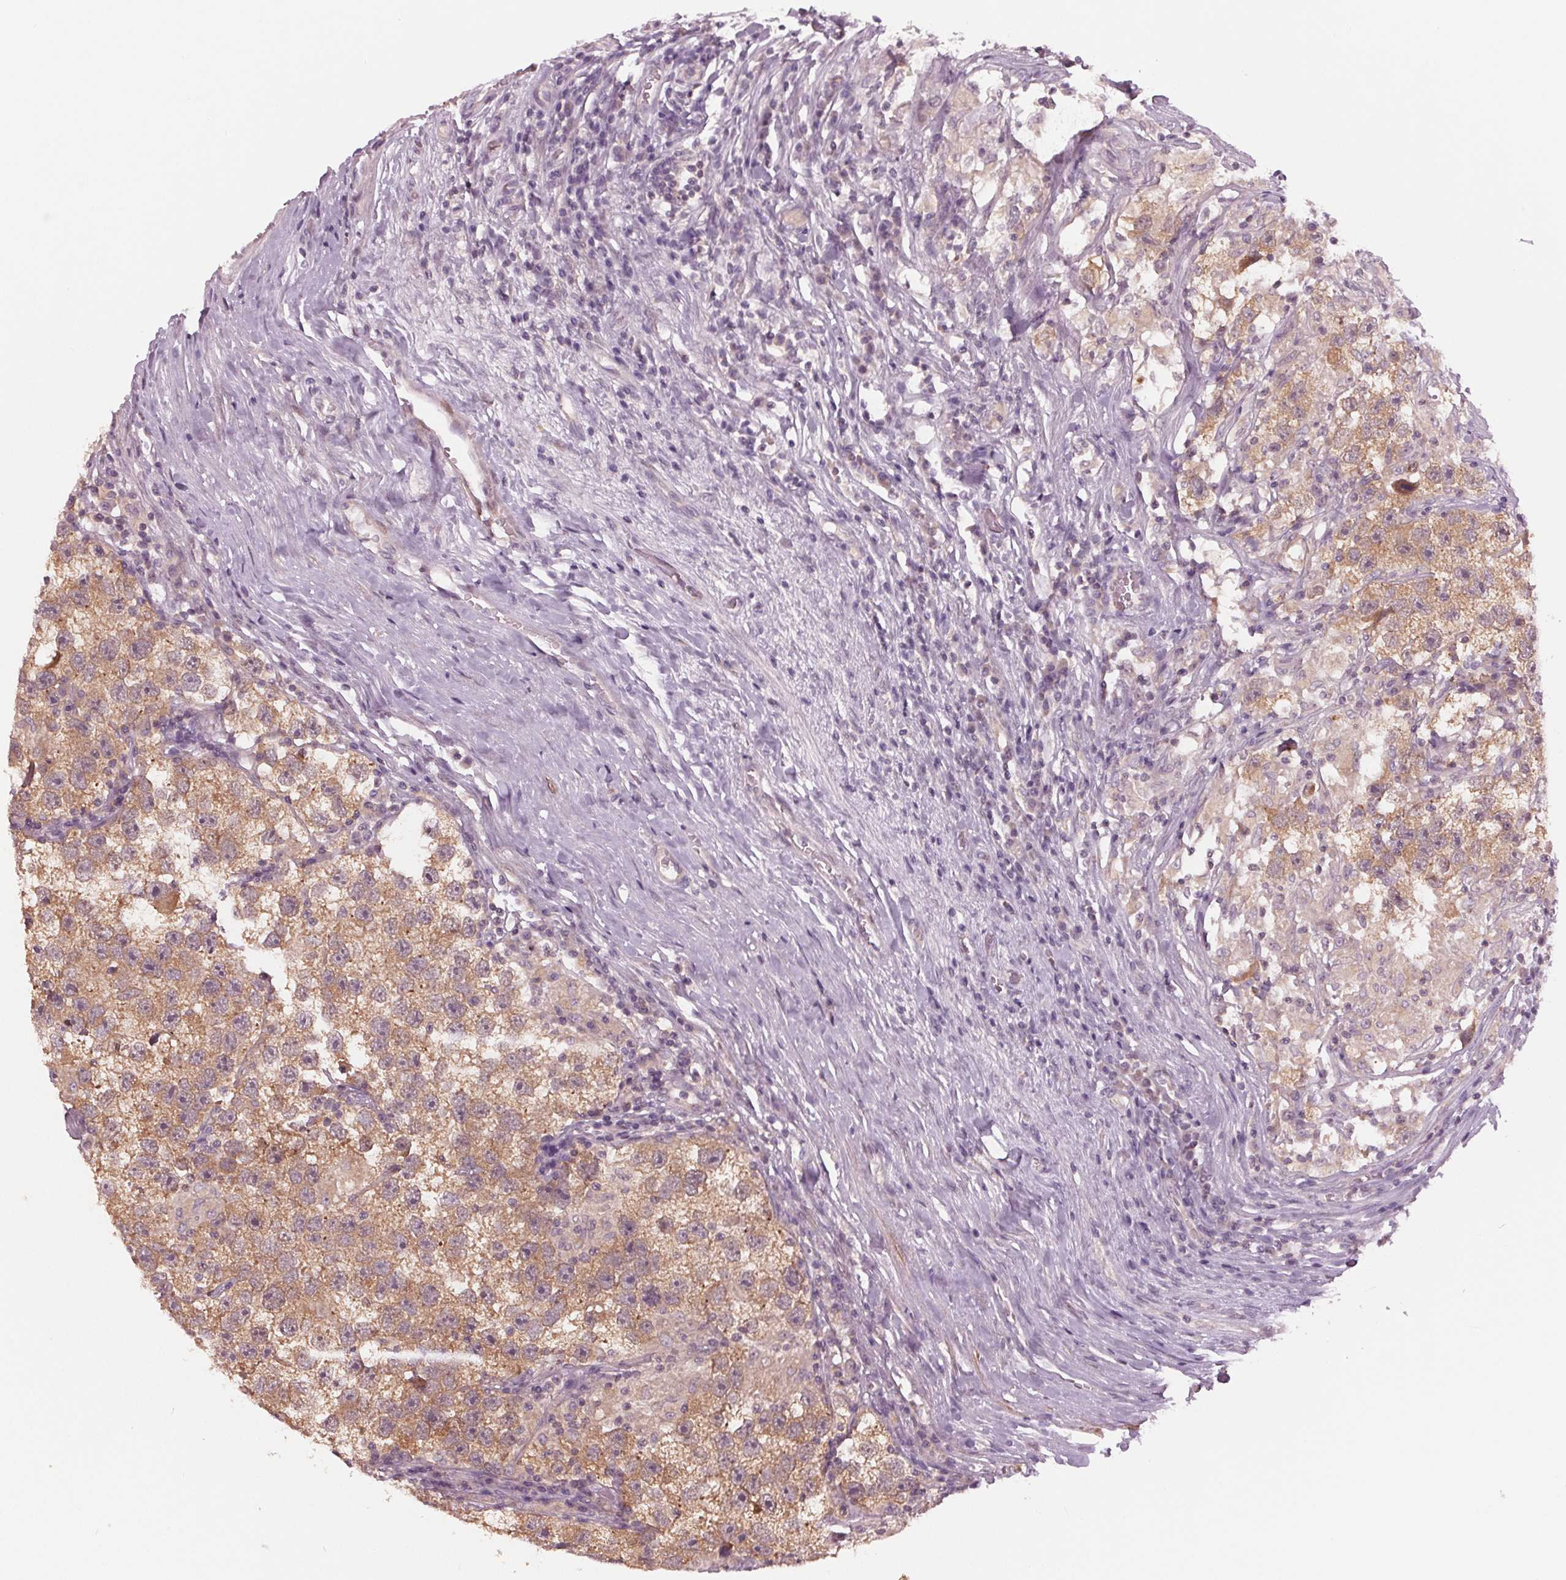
{"staining": {"intensity": "moderate", "quantity": ">75%", "location": "cytoplasmic/membranous"}, "tissue": "testis cancer", "cell_type": "Tumor cells", "image_type": "cancer", "snomed": [{"axis": "morphology", "description": "Seminoma, NOS"}, {"axis": "topography", "description": "Testis"}], "caption": "Seminoma (testis) stained with a brown dye demonstrates moderate cytoplasmic/membranous positive expression in approximately >75% of tumor cells.", "gene": "ZNF605", "patient": {"sex": "male", "age": 26}}